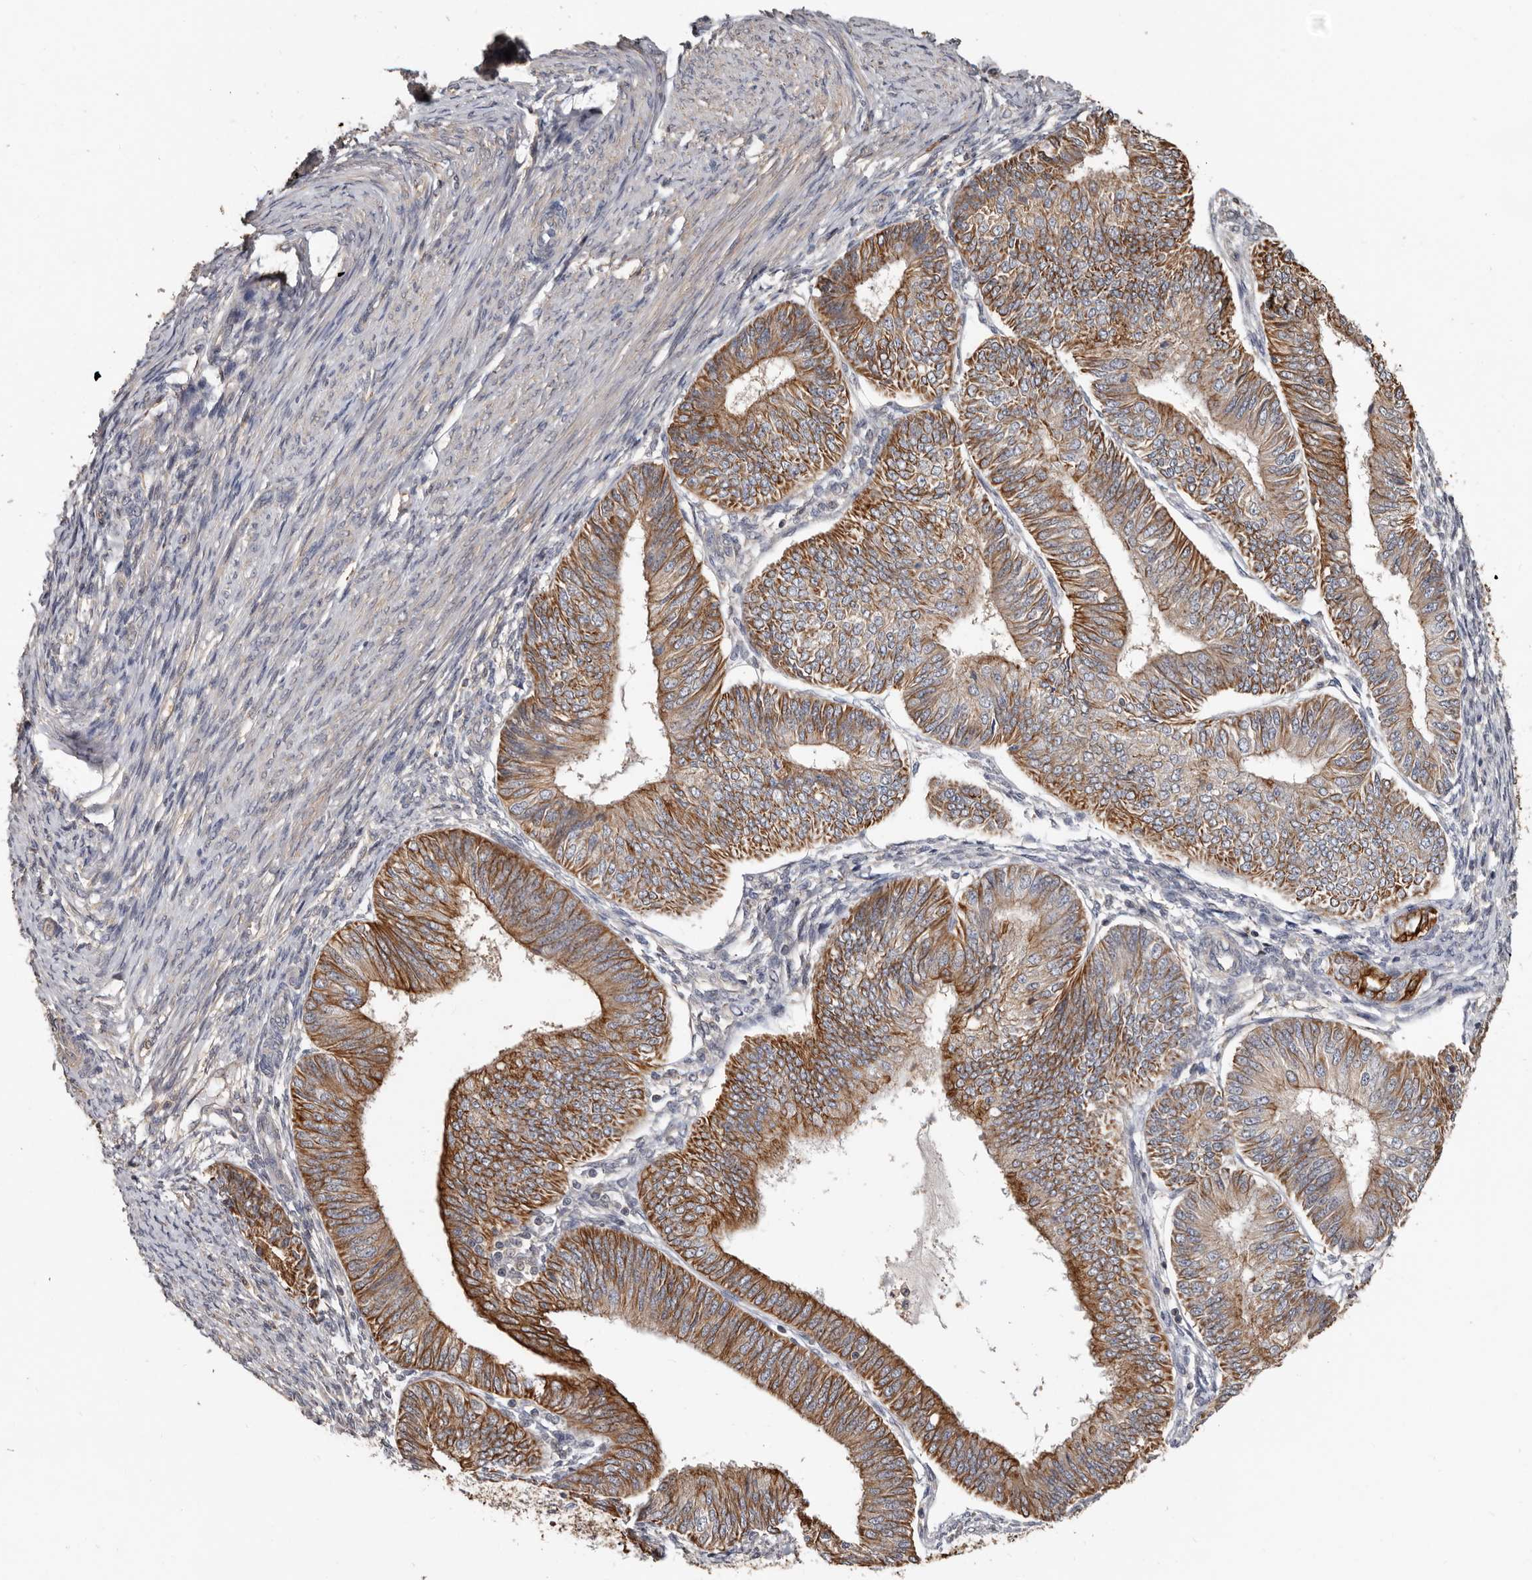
{"staining": {"intensity": "moderate", "quantity": ">75%", "location": "cytoplasmic/membranous"}, "tissue": "endometrial cancer", "cell_type": "Tumor cells", "image_type": "cancer", "snomed": [{"axis": "morphology", "description": "Adenocarcinoma, NOS"}, {"axis": "topography", "description": "Endometrium"}], "caption": "Immunohistochemistry micrograph of neoplastic tissue: endometrial adenocarcinoma stained using IHC exhibits medium levels of moderate protein expression localized specifically in the cytoplasmic/membranous of tumor cells, appearing as a cytoplasmic/membranous brown color.", "gene": "MRPL18", "patient": {"sex": "female", "age": 58}}